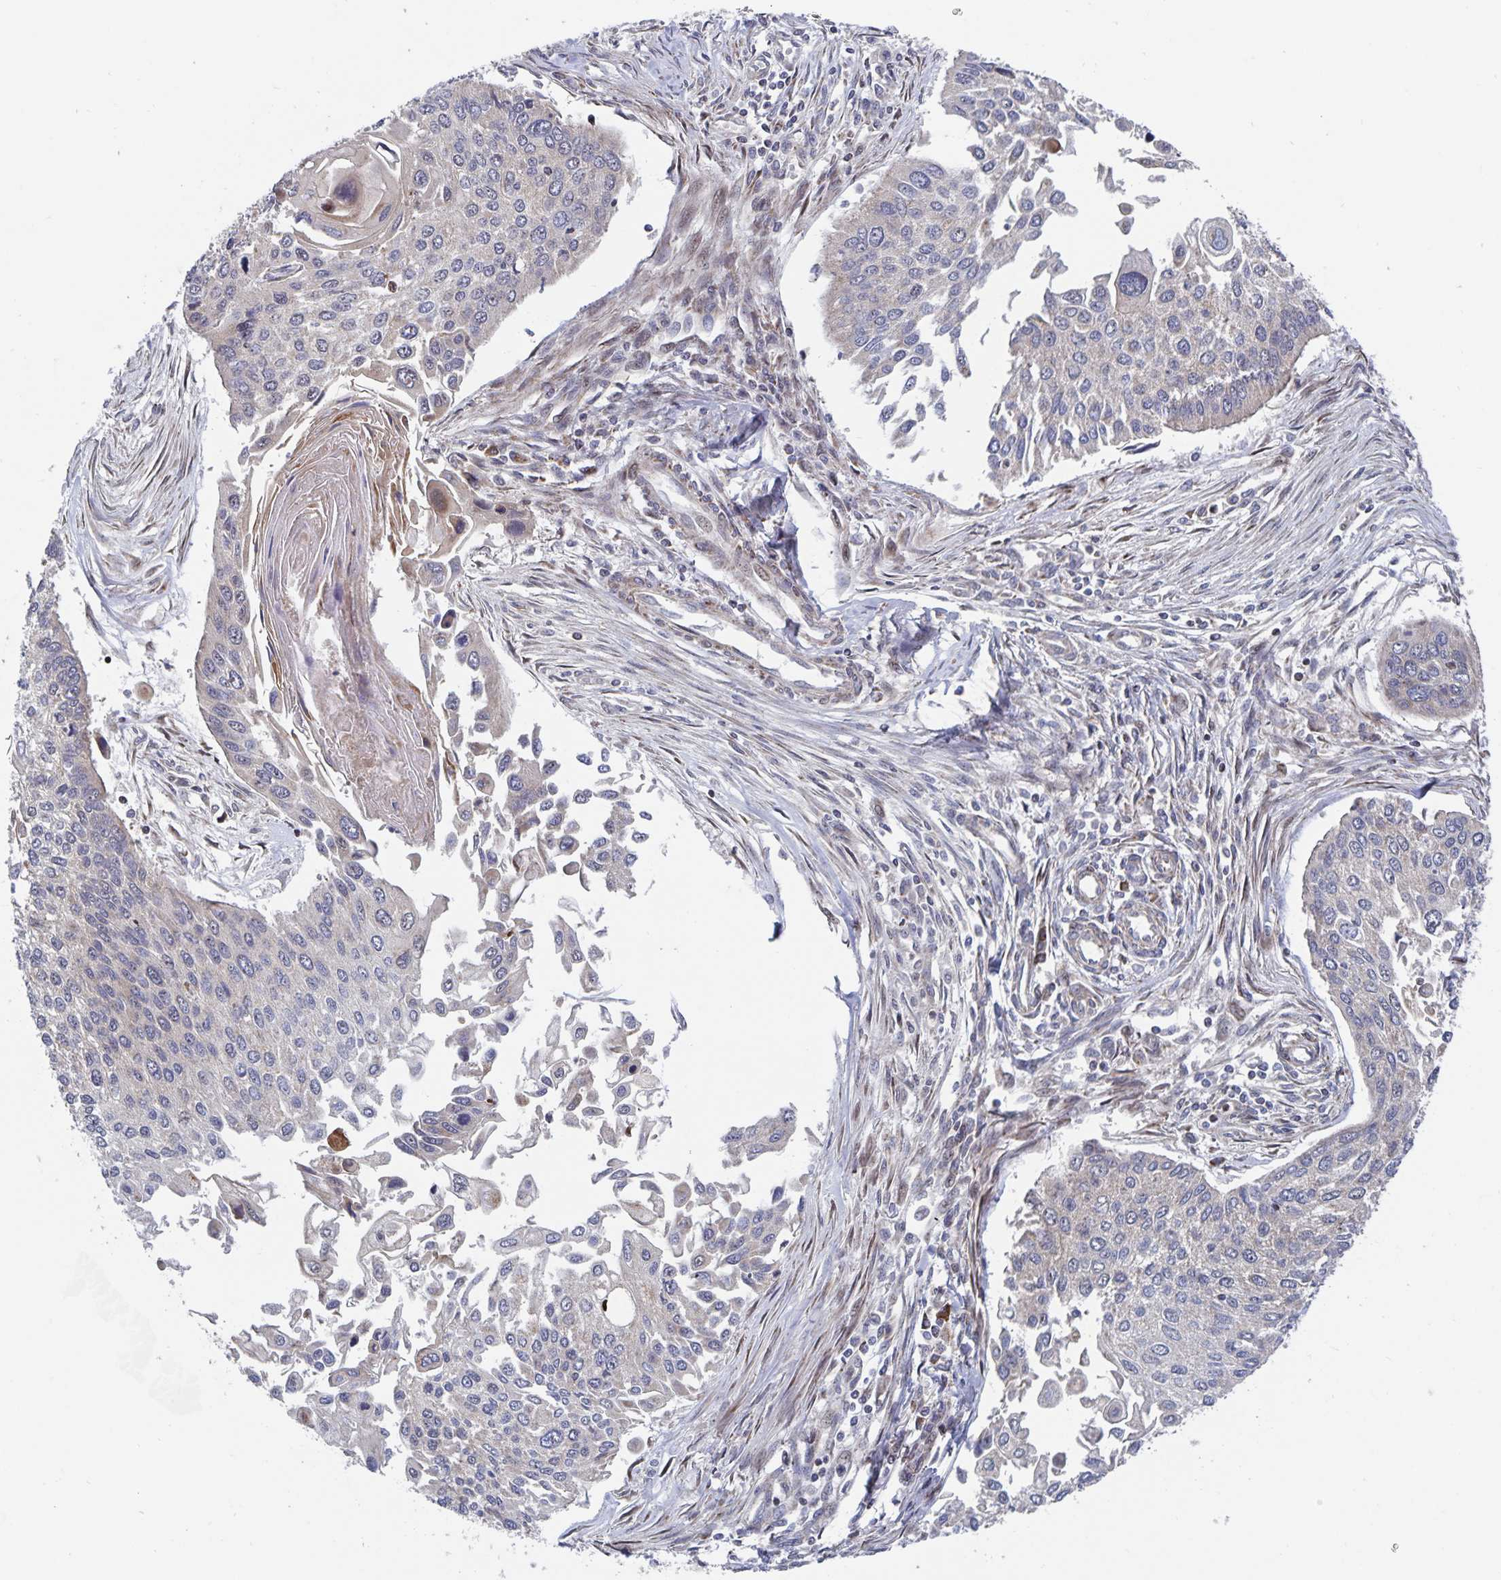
{"staining": {"intensity": "negative", "quantity": "none", "location": "none"}, "tissue": "lung cancer", "cell_type": "Tumor cells", "image_type": "cancer", "snomed": [{"axis": "morphology", "description": "Squamous cell carcinoma, NOS"}, {"axis": "morphology", "description": "Squamous cell carcinoma, metastatic, NOS"}, {"axis": "topography", "description": "Lung"}], "caption": "Immunohistochemistry (IHC) histopathology image of lung cancer stained for a protein (brown), which demonstrates no expression in tumor cells.", "gene": "ACACA", "patient": {"sex": "male", "age": 63}}